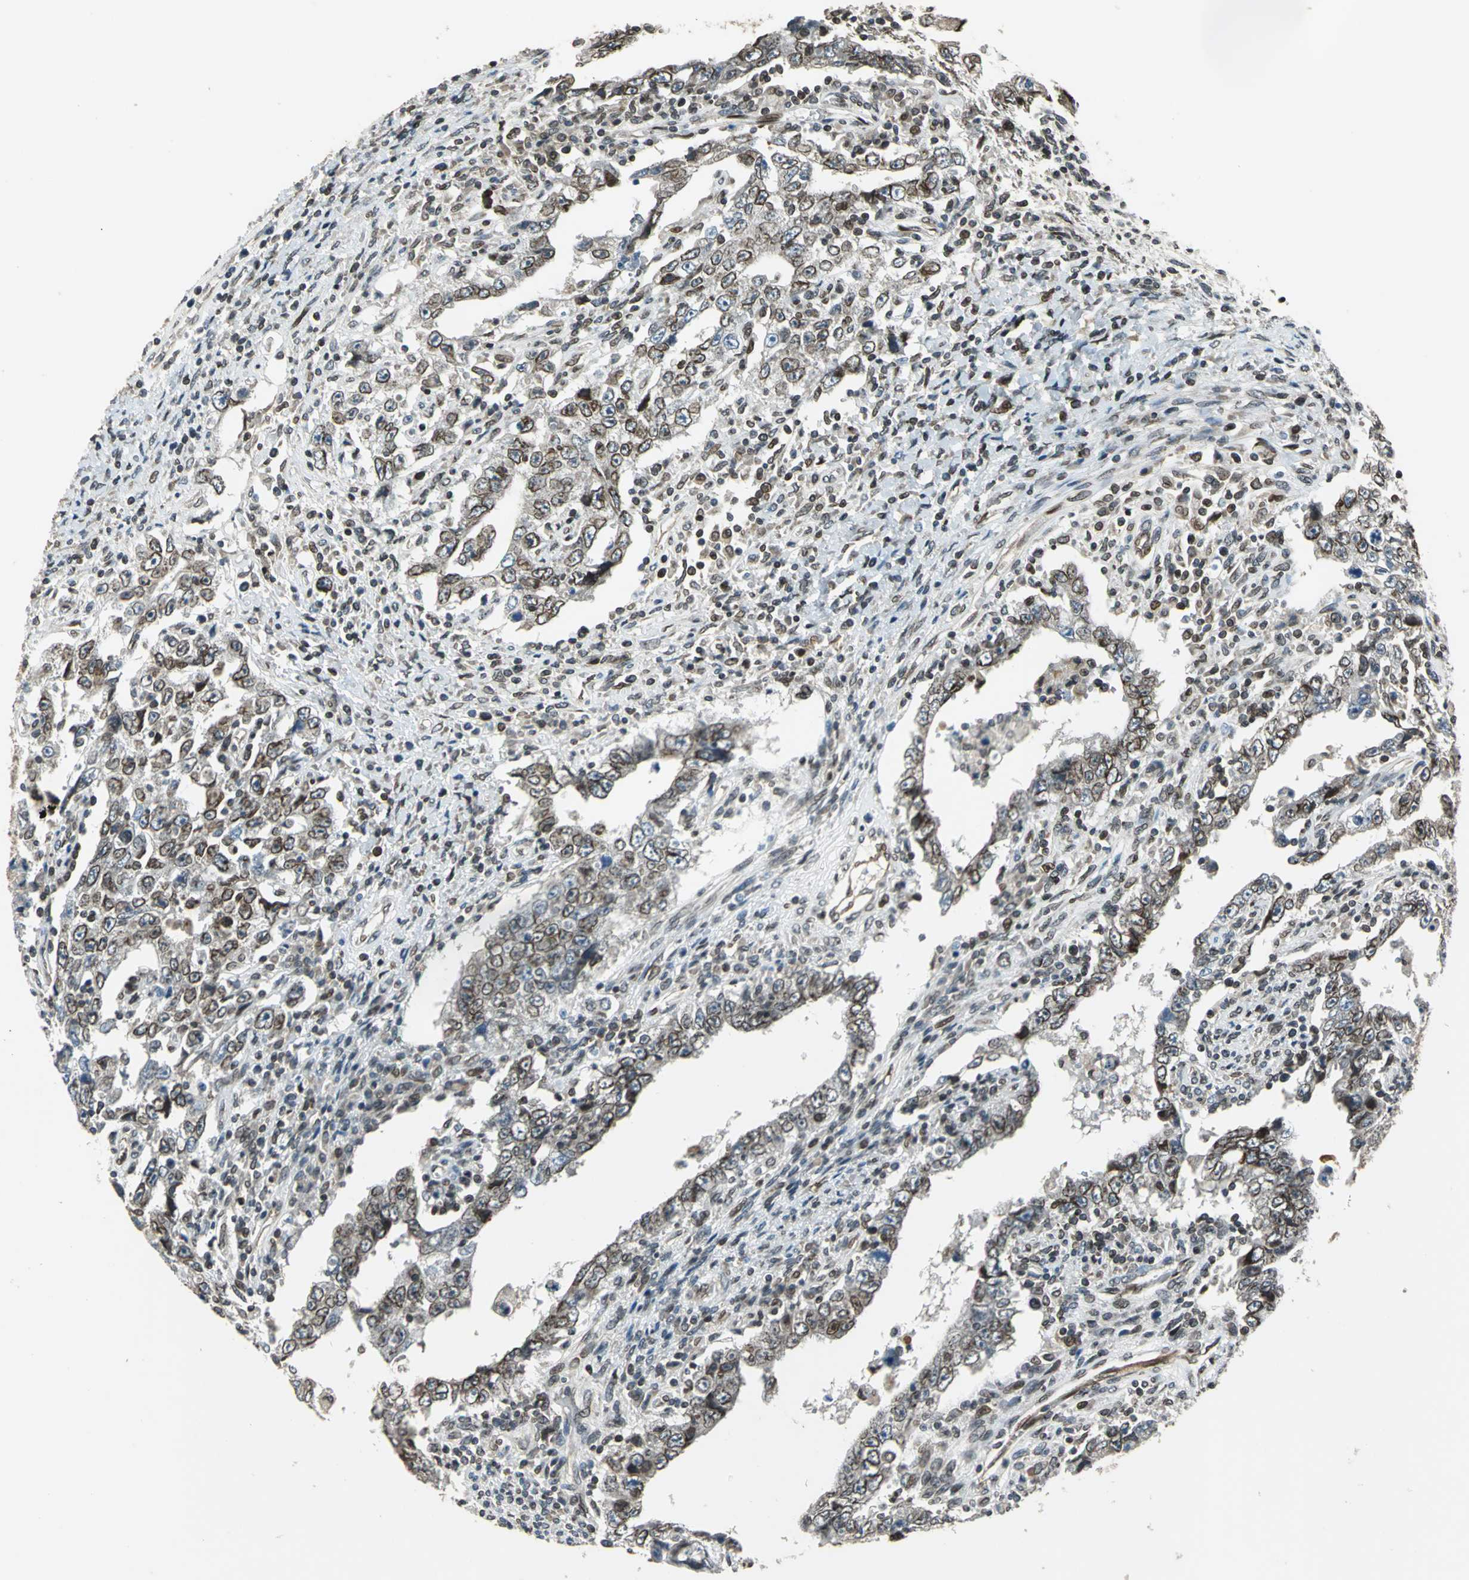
{"staining": {"intensity": "strong", "quantity": "25%-75%", "location": "cytoplasmic/membranous,nuclear"}, "tissue": "testis cancer", "cell_type": "Tumor cells", "image_type": "cancer", "snomed": [{"axis": "morphology", "description": "Carcinoma, Embryonal, NOS"}, {"axis": "topography", "description": "Testis"}], "caption": "A high-resolution micrograph shows immunohistochemistry staining of testis embryonal carcinoma, which shows strong cytoplasmic/membranous and nuclear staining in about 25%-75% of tumor cells.", "gene": "BRIP1", "patient": {"sex": "male", "age": 26}}